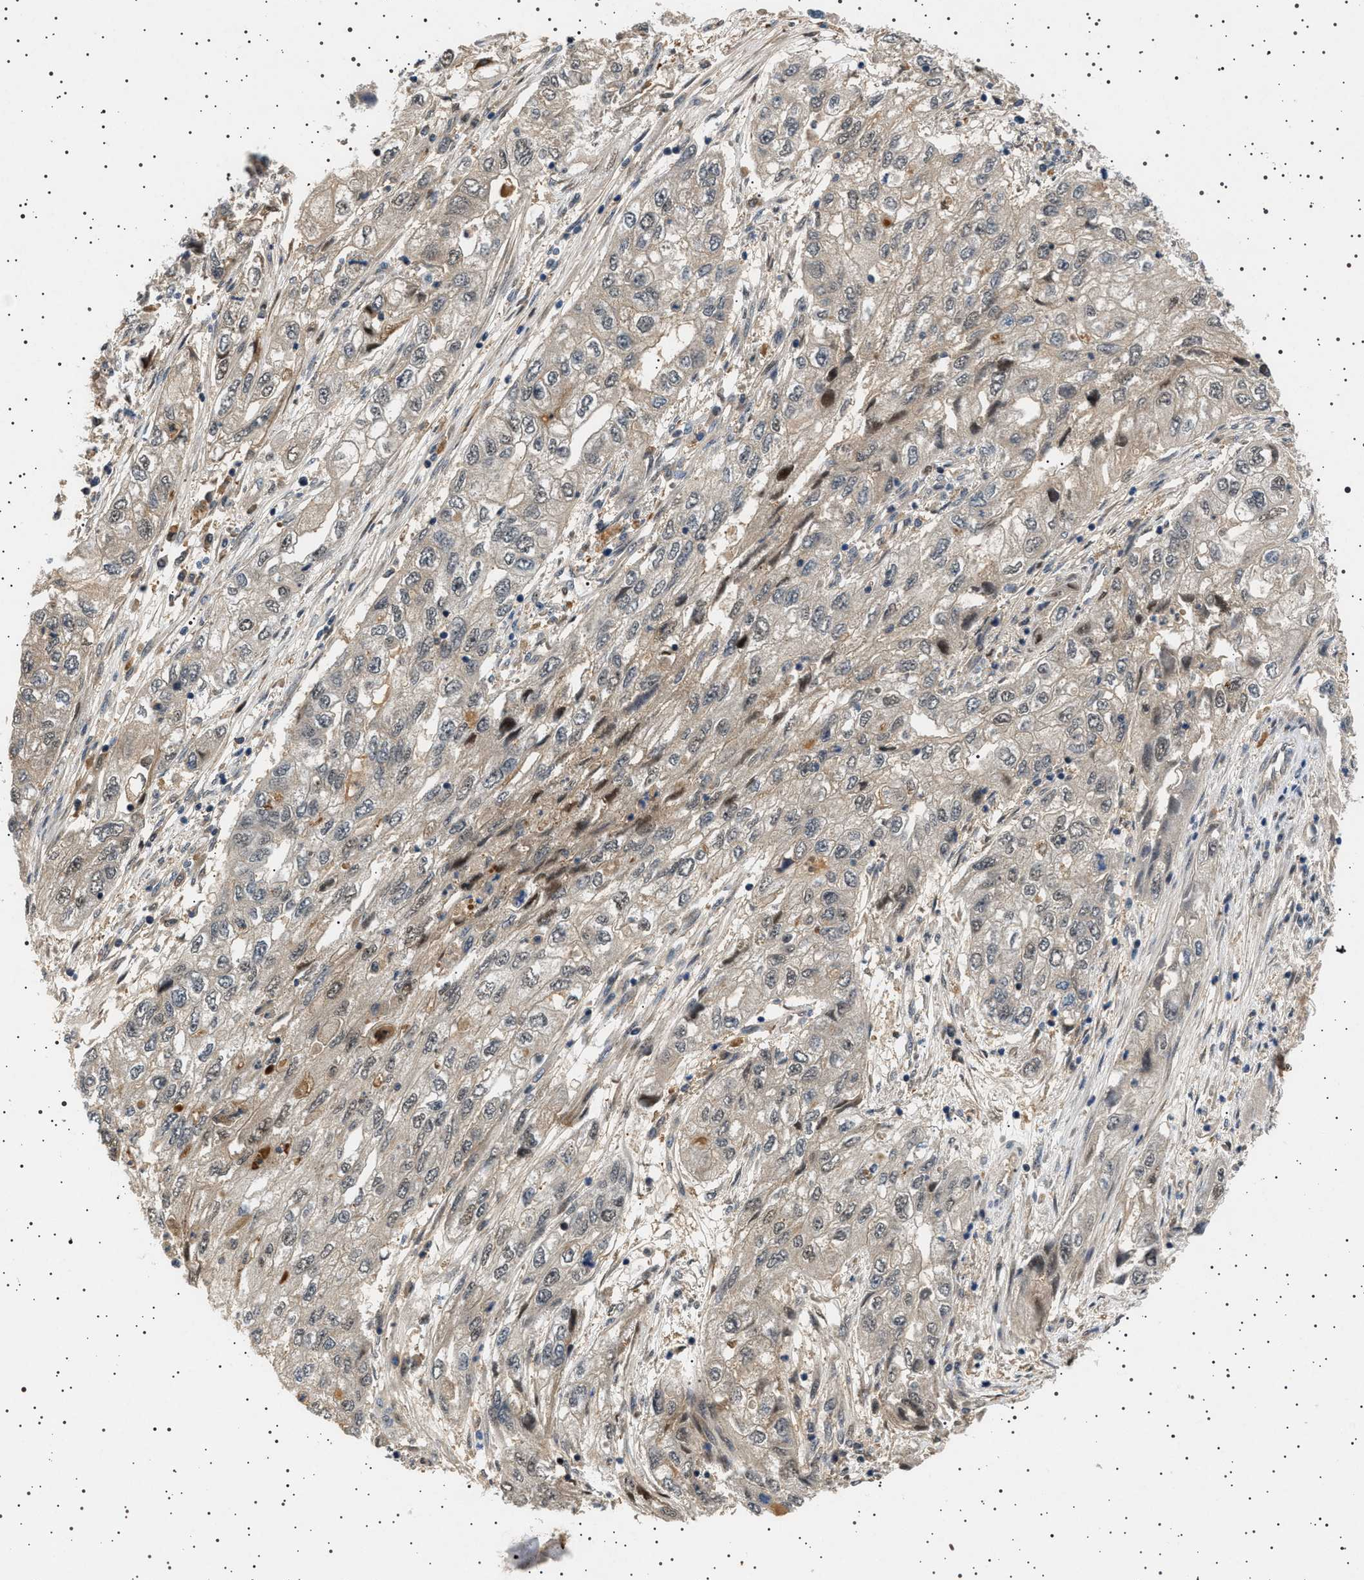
{"staining": {"intensity": "negative", "quantity": "none", "location": "none"}, "tissue": "endometrial cancer", "cell_type": "Tumor cells", "image_type": "cancer", "snomed": [{"axis": "morphology", "description": "Adenocarcinoma, NOS"}, {"axis": "topography", "description": "Endometrium"}], "caption": "Image shows no protein staining in tumor cells of endometrial cancer tissue.", "gene": "FICD", "patient": {"sex": "female", "age": 49}}